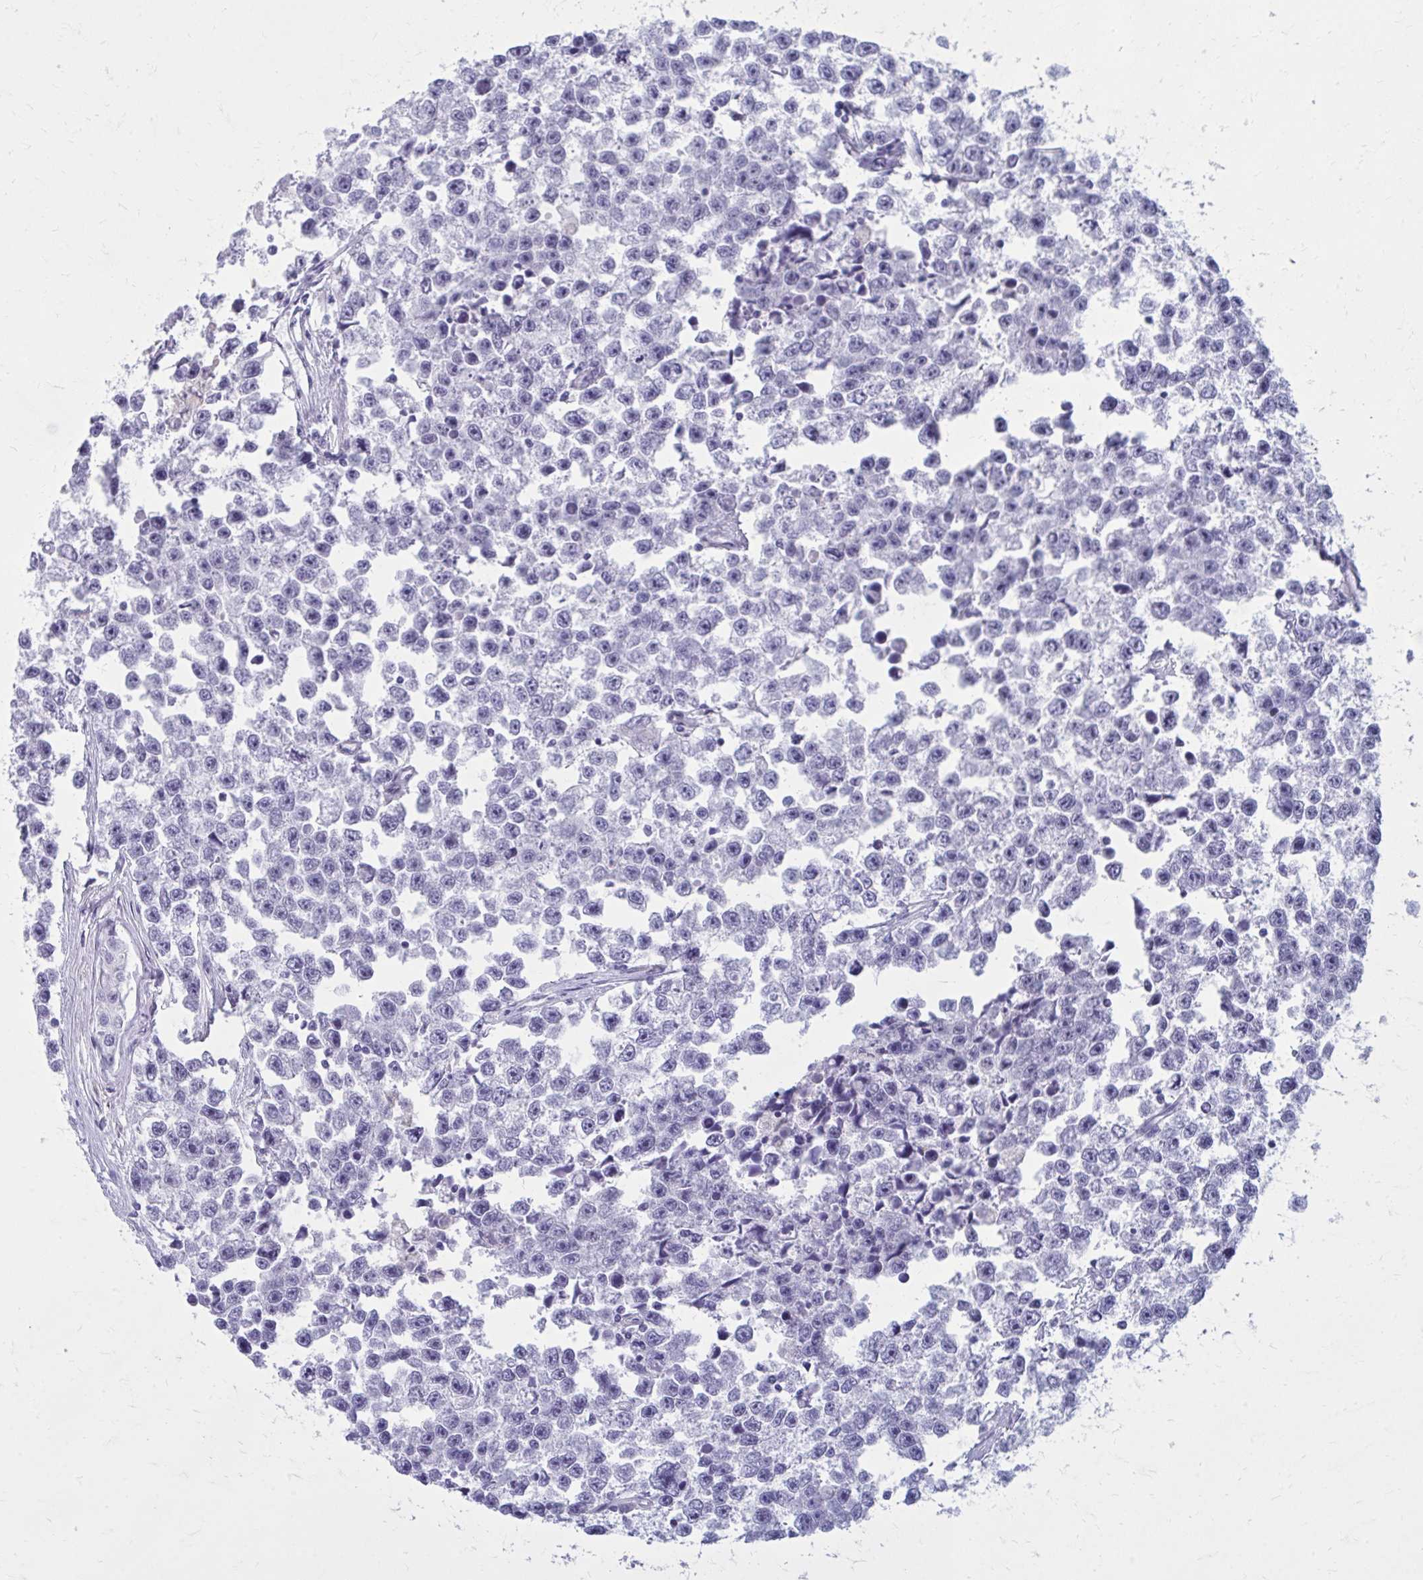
{"staining": {"intensity": "negative", "quantity": "none", "location": "none"}, "tissue": "testis cancer", "cell_type": "Tumor cells", "image_type": "cancer", "snomed": [{"axis": "morphology", "description": "Seminoma, NOS"}, {"axis": "topography", "description": "Testis"}], "caption": "Immunohistochemistry photomicrograph of human testis cancer stained for a protein (brown), which demonstrates no staining in tumor cells.", "gene": "PROSER1", "patient": {"sex": "male", "age": 26}}